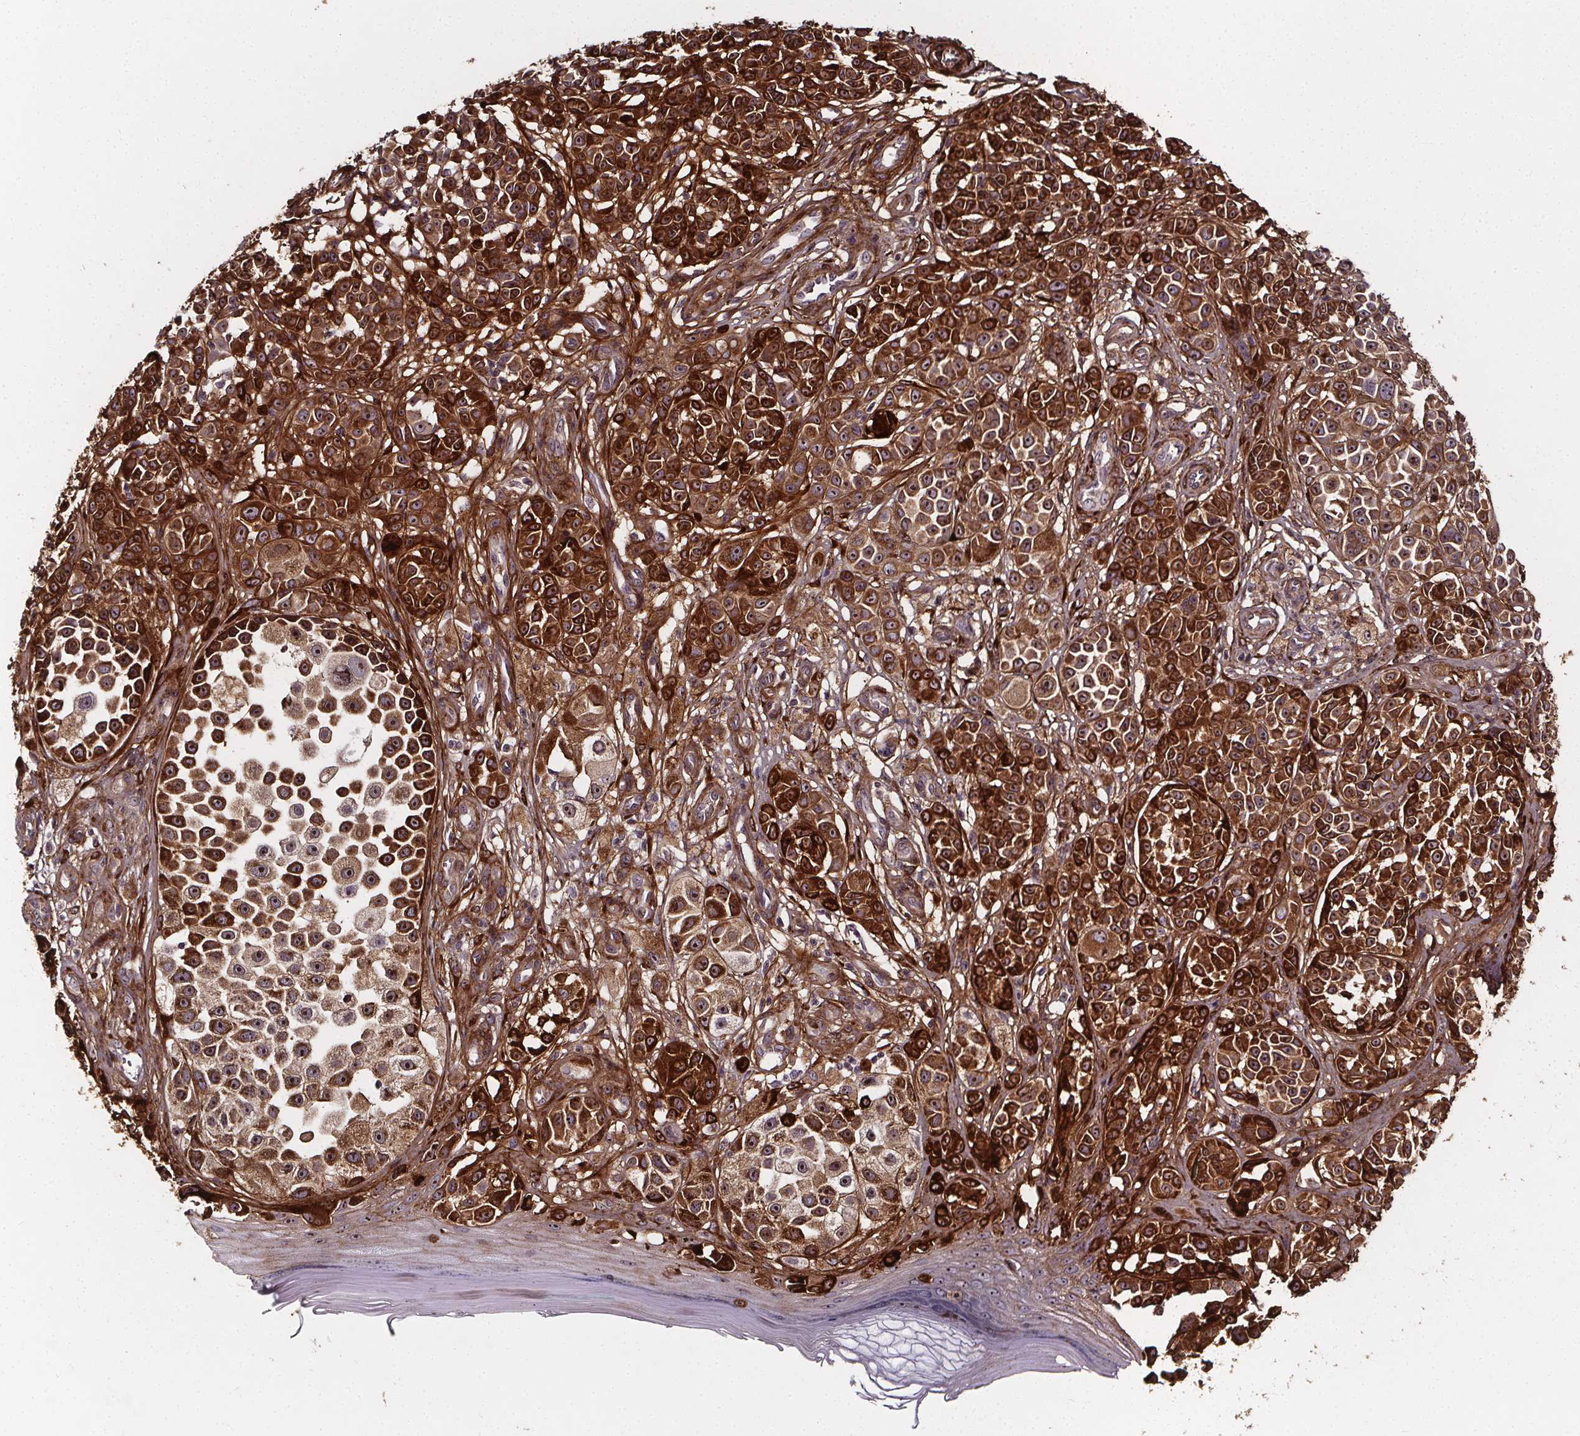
{"staining": {"intensity": "strong", "quantity": "25%-75%", "location": "cytoplasmic/membranous,nuclear"}, "tissue": "melanoma", "cell_type": "Tumor cells", "image_type": "cancer", "snomed": [{"axis": "morphology", "description": "Malignant melanoma, NOS"}, {"axis": "topography", "description": "Skin"}], "caption": "Protein staining of melanoma tissue displays strong cytoplasmic/membranous and nuclear staining in approximately 25%-75% of tumor cells.", "gene": "AEBP1", "patient": {"sex": "female", "age": 90}}